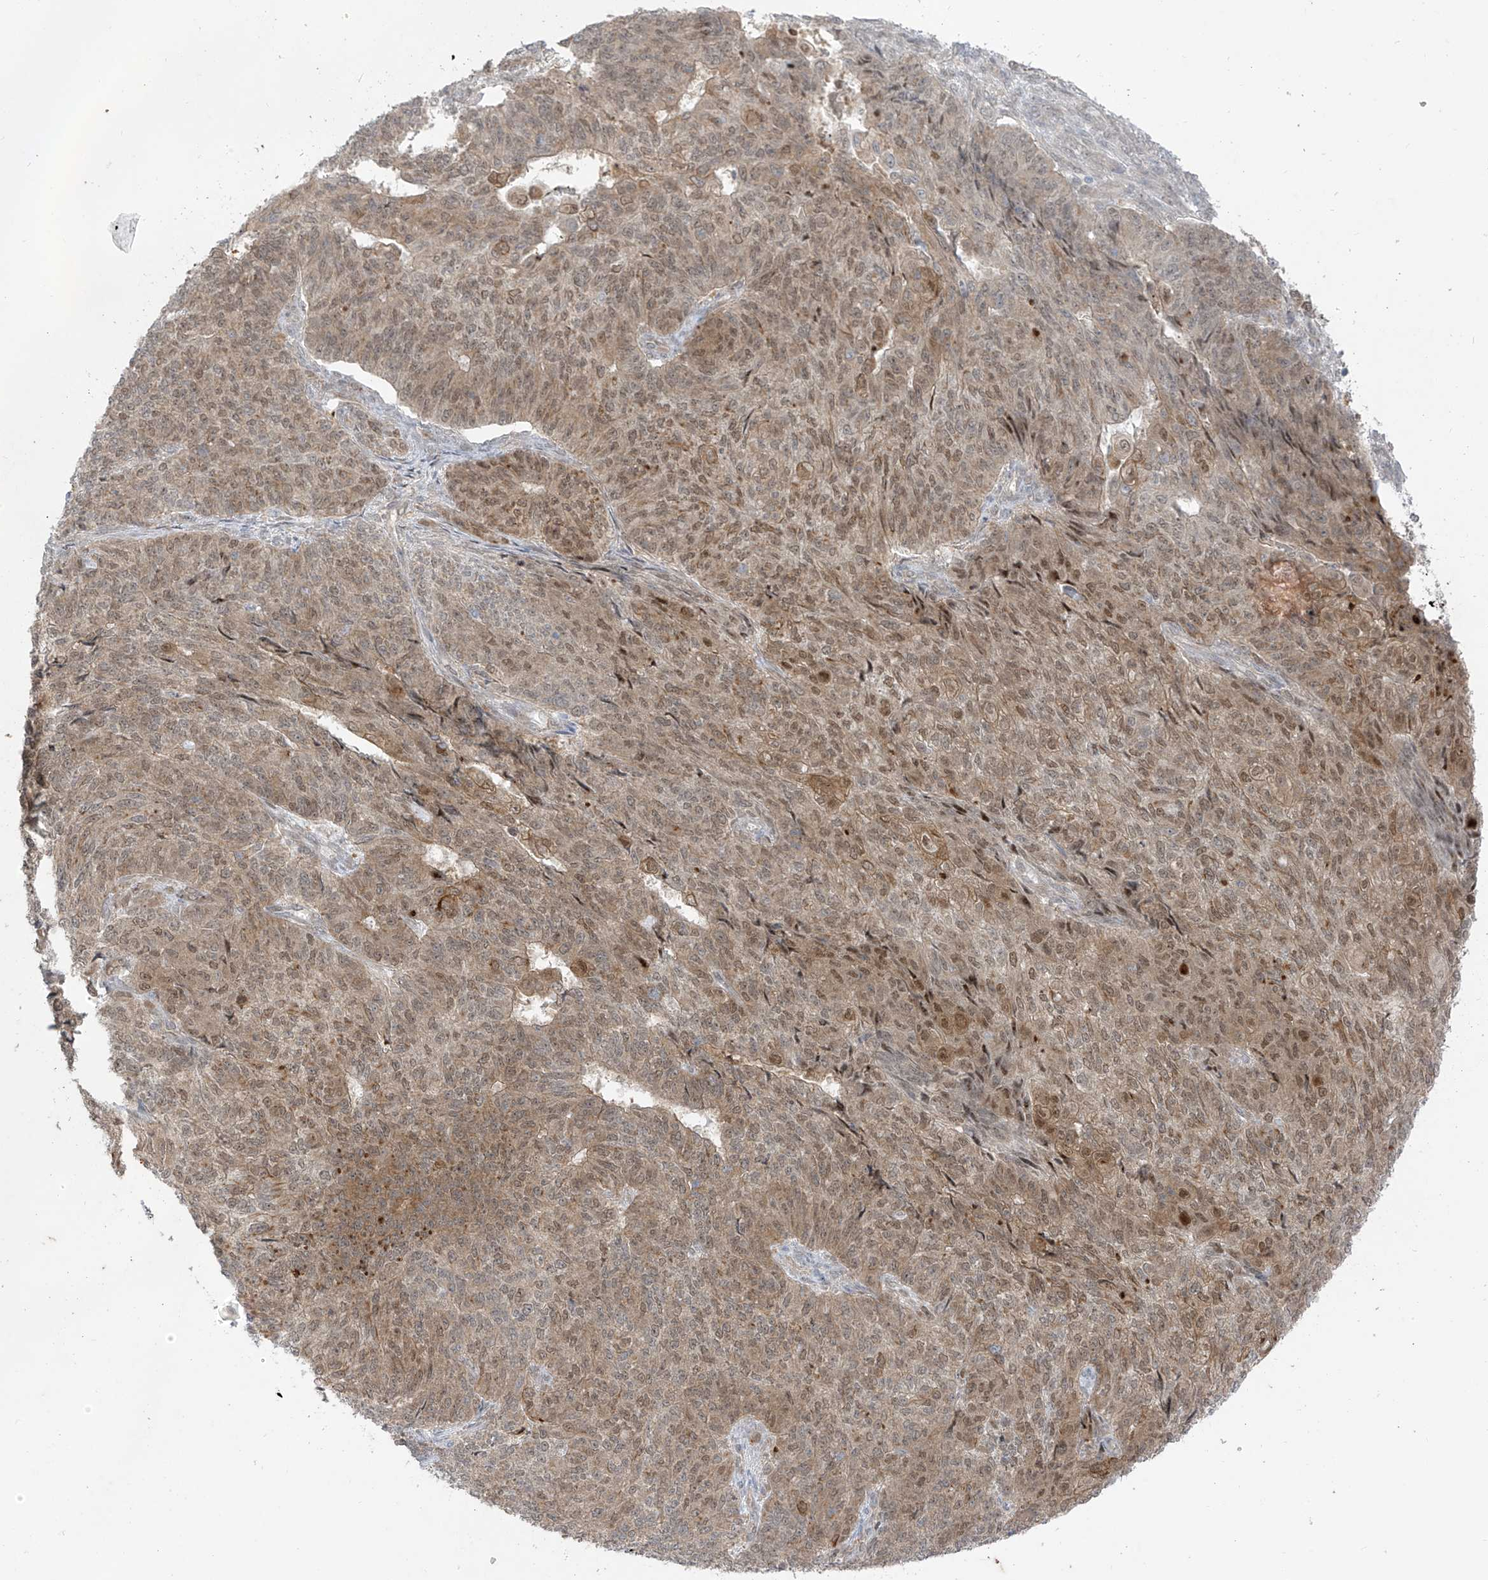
{"staining": {"intensity": "moderate", "quantity": ">75%", "location": "cytoplasmic/membranous,nuclear"}, "tissue": "endometrial cancer", "cell_type": "Tumor cells", "image_type": "cancer", "snomed": [{"axis": "morphology", "description": "Adenocarcinoma, NOS"}, {"axis": "topography", "description": "Endometrium"}], "caption": "DAB (3,3'-diaminobenzidine) immunohistochemical staining of endometrial cancer (adenocarcinoma) exhibits moderate cytoplasmic/membranous and nuclear protein staining in about >75% of tumor cells. The protein is shown in brown color, while the nuclei are stained blue.", "gene": "EIPR1", "patient": {"sex": "female", "age": 32}}